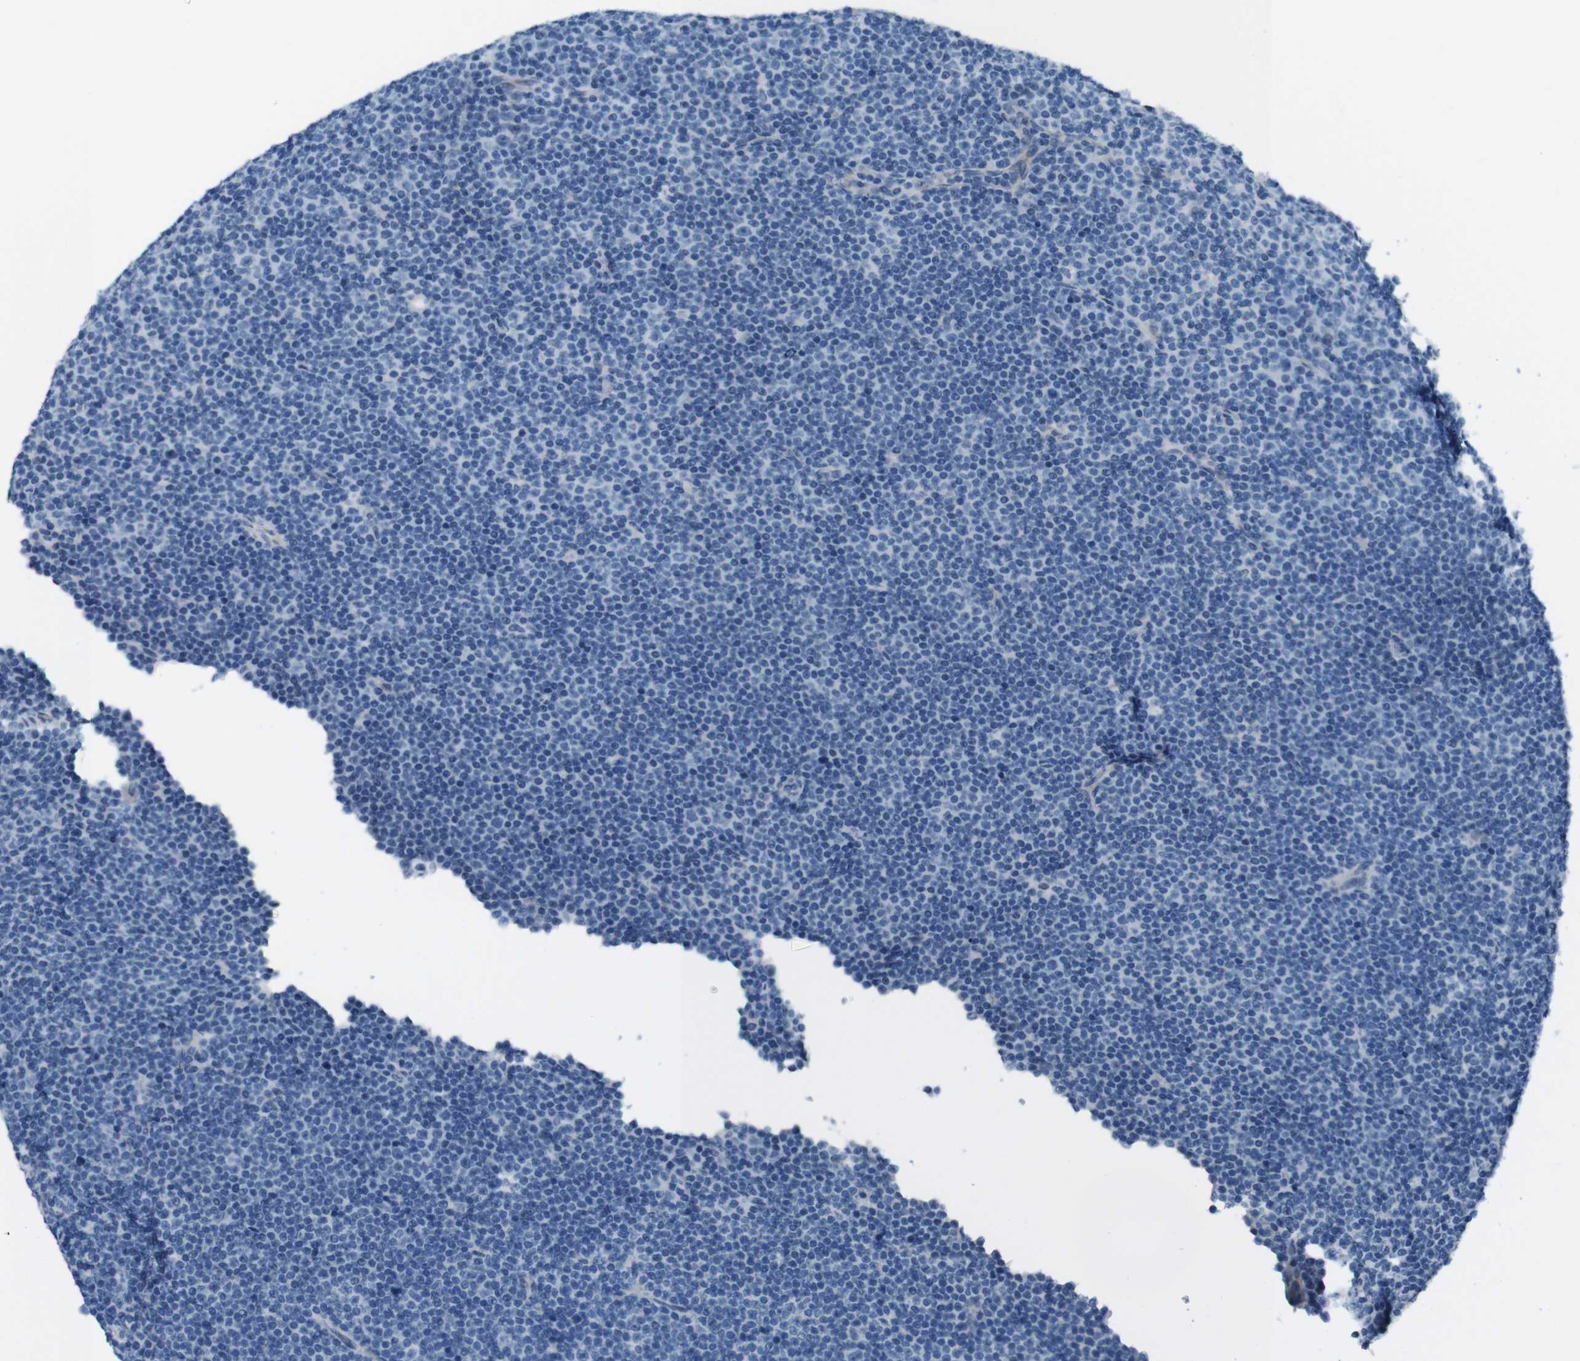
{"staining": {"intensity": "negative", "quantity": "none", "location": "none"}, "tissue": "lymphoma", "cell_type": "Tumor cells", "image_type": "cancer", "snomed": [{"axis": "morphology", "description": "Malignant lymphoma, non-Hodgkin's type, Low grade"}, {"axis": "topography", "description": "Lymph node"}], "caption": "Tumor cells show no significant staining in lymphoma.", "gene": "HRH2", "patient": {"sex": "female", "age": 67}}